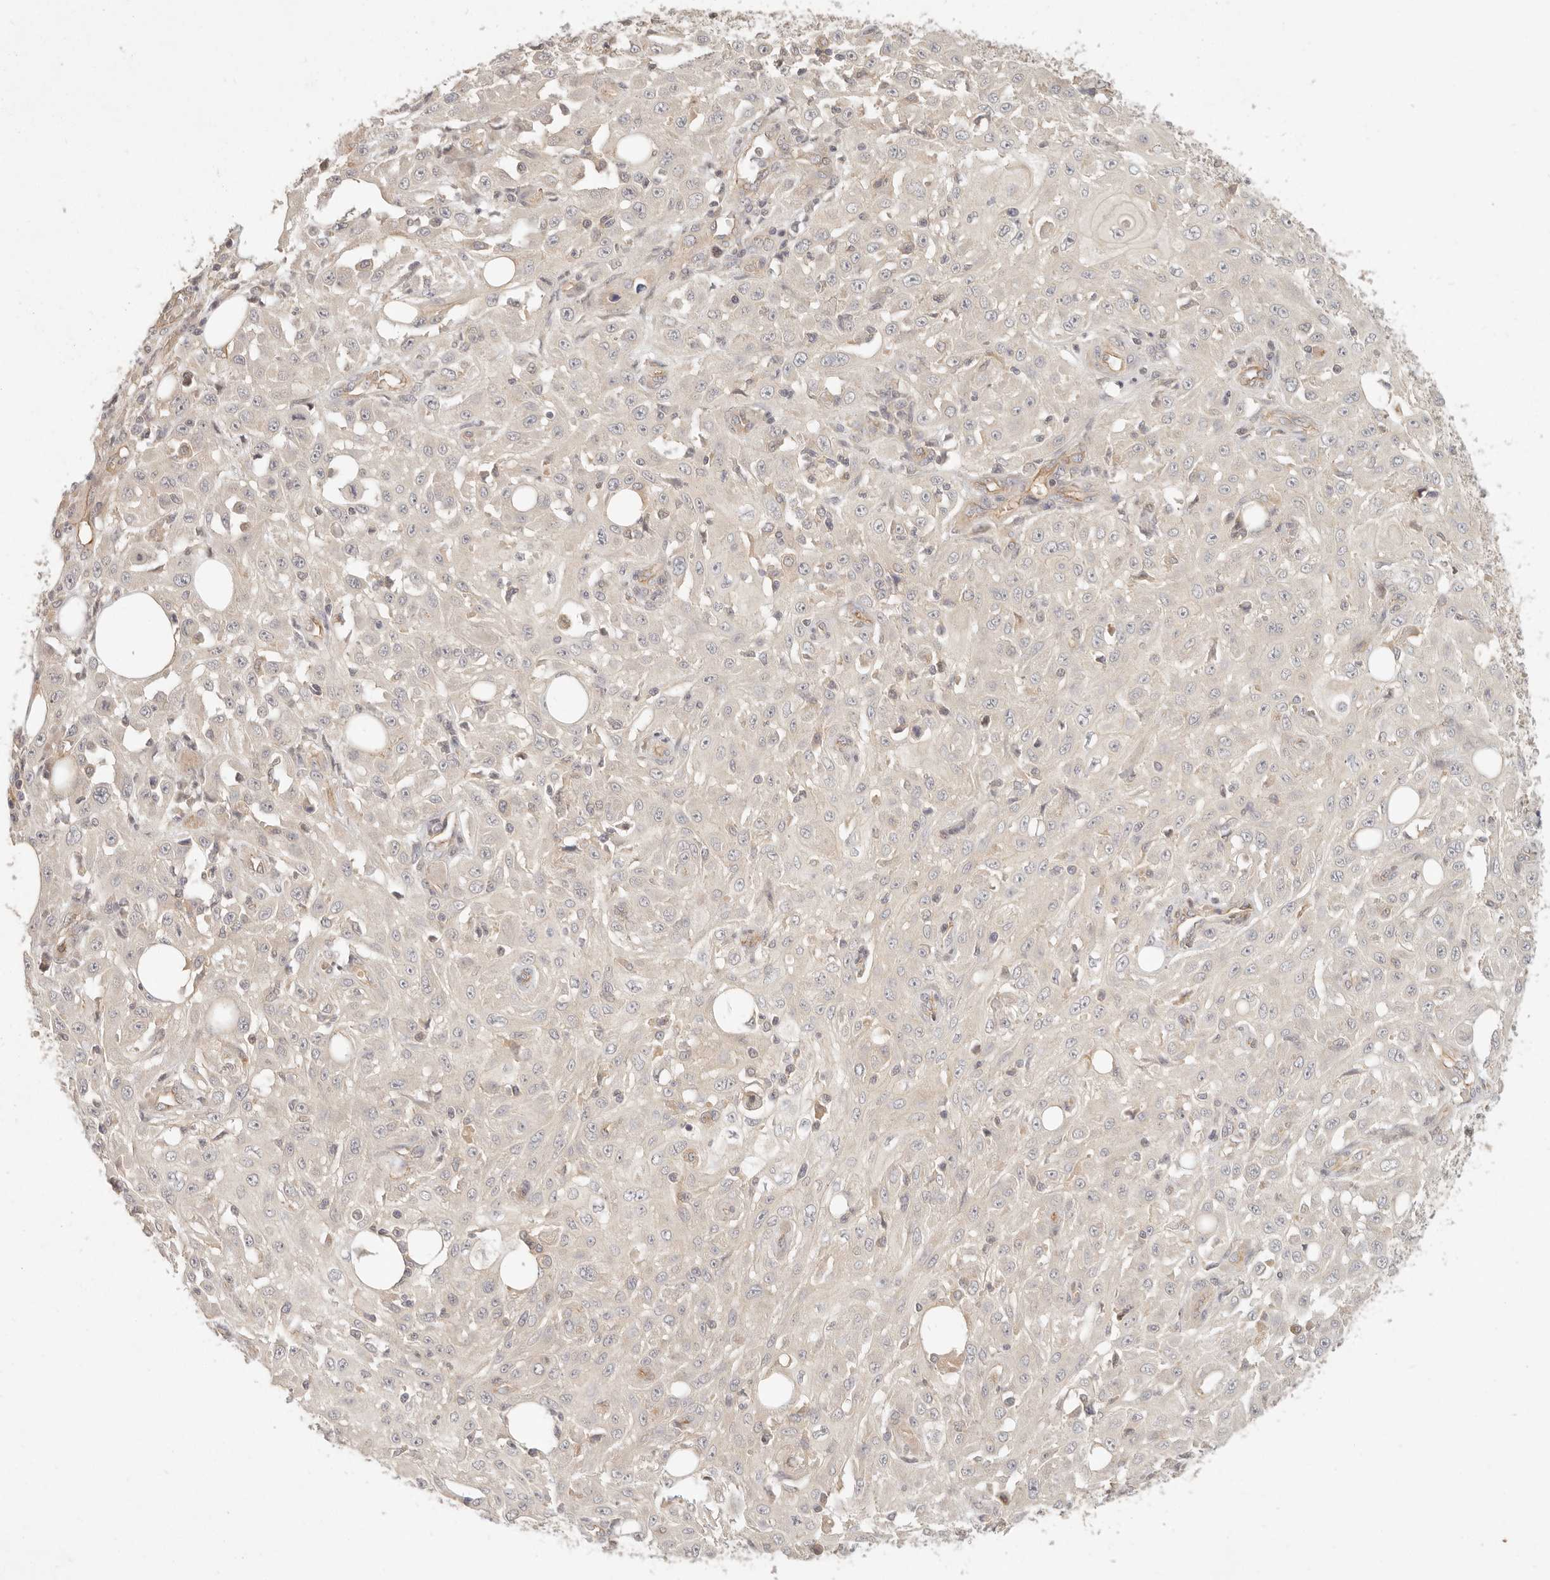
{"staining": {"intensity": "negative", "quantity": "none", "location": "none"}, "tissue": "skin cancer", "cell_type": "Tumor cells", "image_type": "cancer", "snomed": [{"axis": "morphology", "description": "Squamous cell carcinoma, NOS"}, {"axis": "morphology", "description": "Squamous cell carcinoma, metastatic, NOS"}, {"axis": "topography", "description": "Skin"}, {"axis": "topography", "description": "Lymph node"}], "caption": "The micrograph displays no significant expression in tumor cells of skin cancer (squamous cell carcinoma).", "gene": "PPP1R3B", "patient": {"sex": "male", "age": 75}}